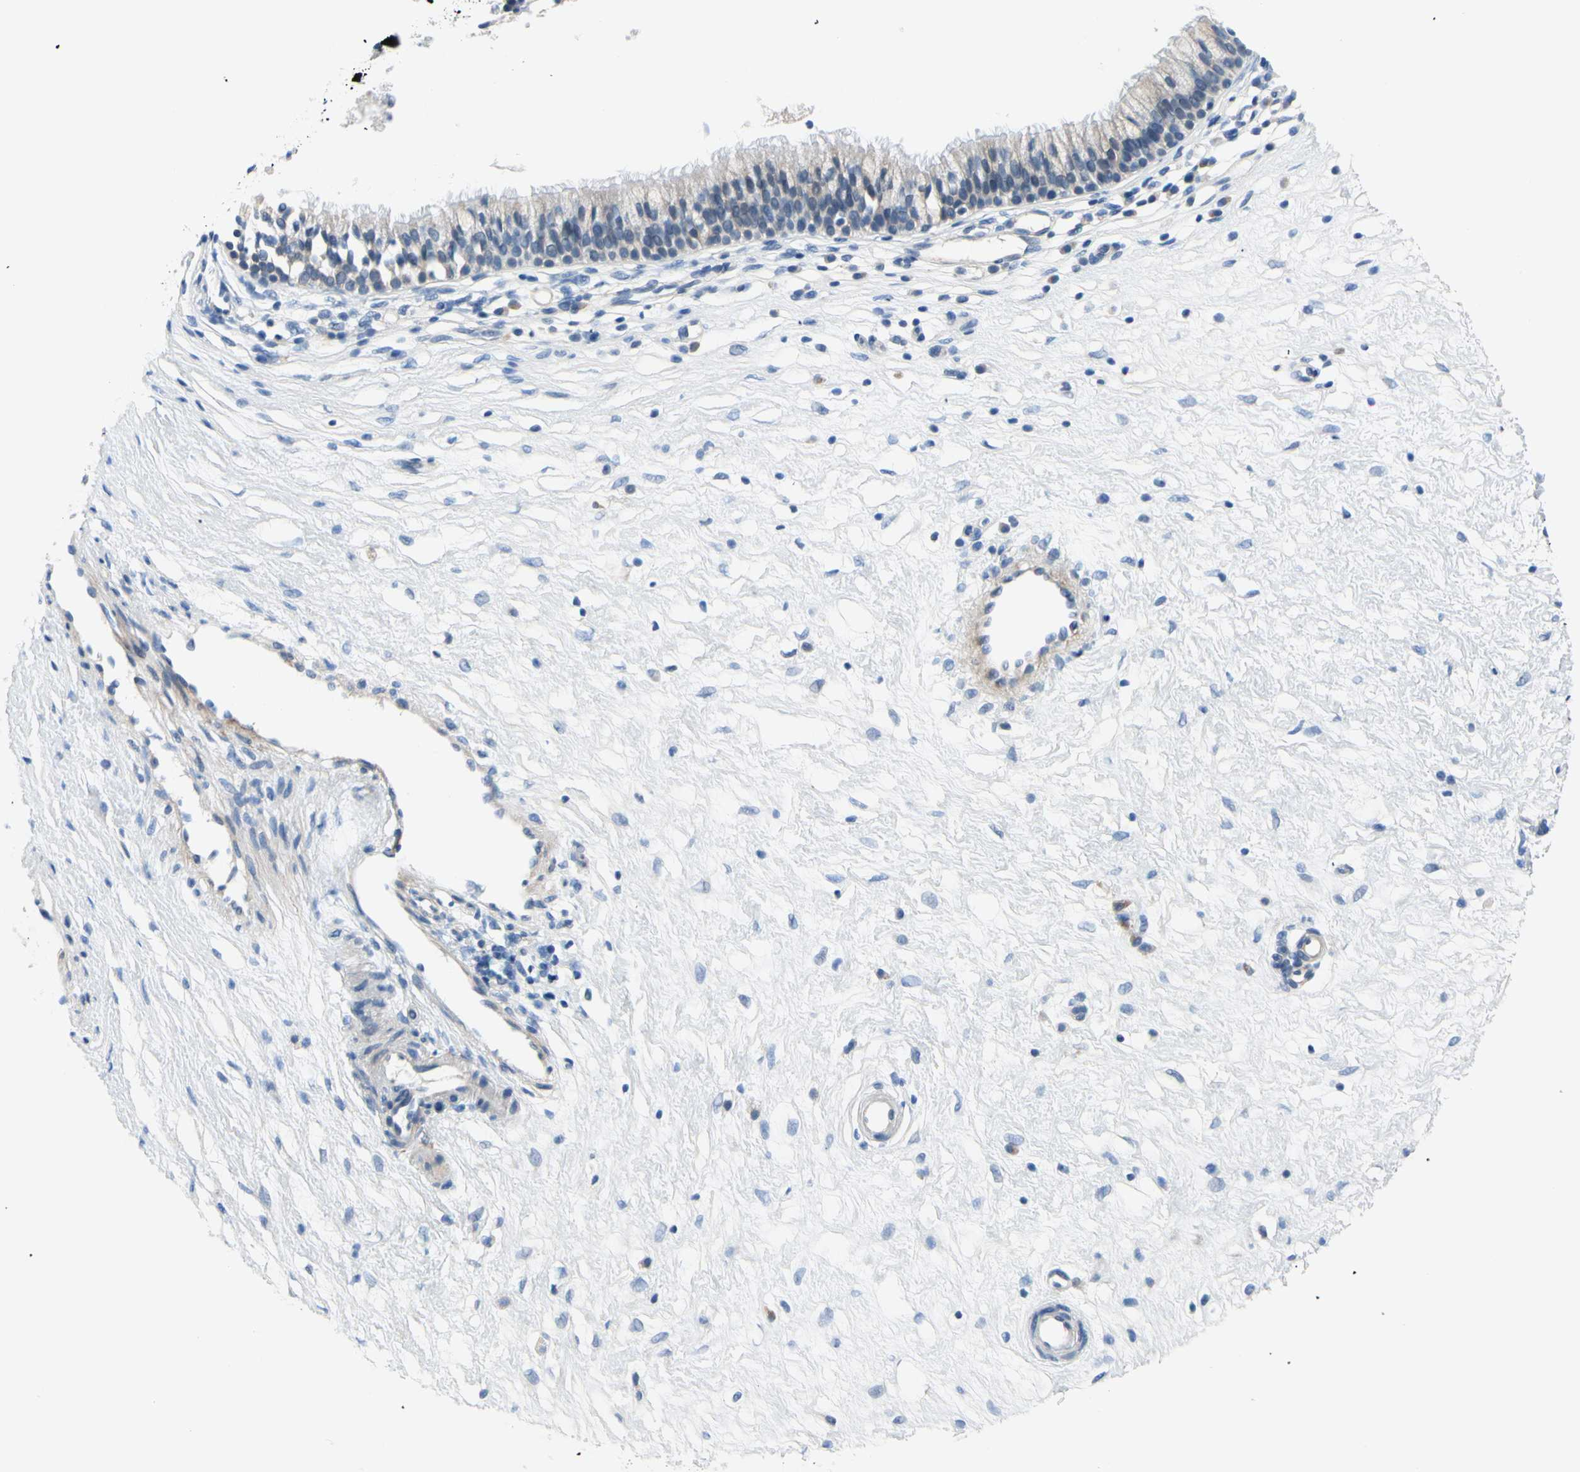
{"staining": {"intensity": "negative", "quantity": "none", "location": "none"}, "tissue": "nasopharynx", "cell_type": "Respiratory epithelial cells", "image_type": "normal", "snomed": [{"axis": "morphology", "description": "Normal tissue, NOS"}, {"axis": "topography", "description": "Nasopharynx"}], "caption": "Immunohistochemistry (IHC) histopathology image of normal nasopharynx stained for a protein (brown), which displays no staining in respiratory epithelial cells. The staining is performed using DAB brown chromogen with nuclei counter-stained in using hematoxylin.", "gene": "FCER2", "patient": {"sex": "male", "age": 21}}